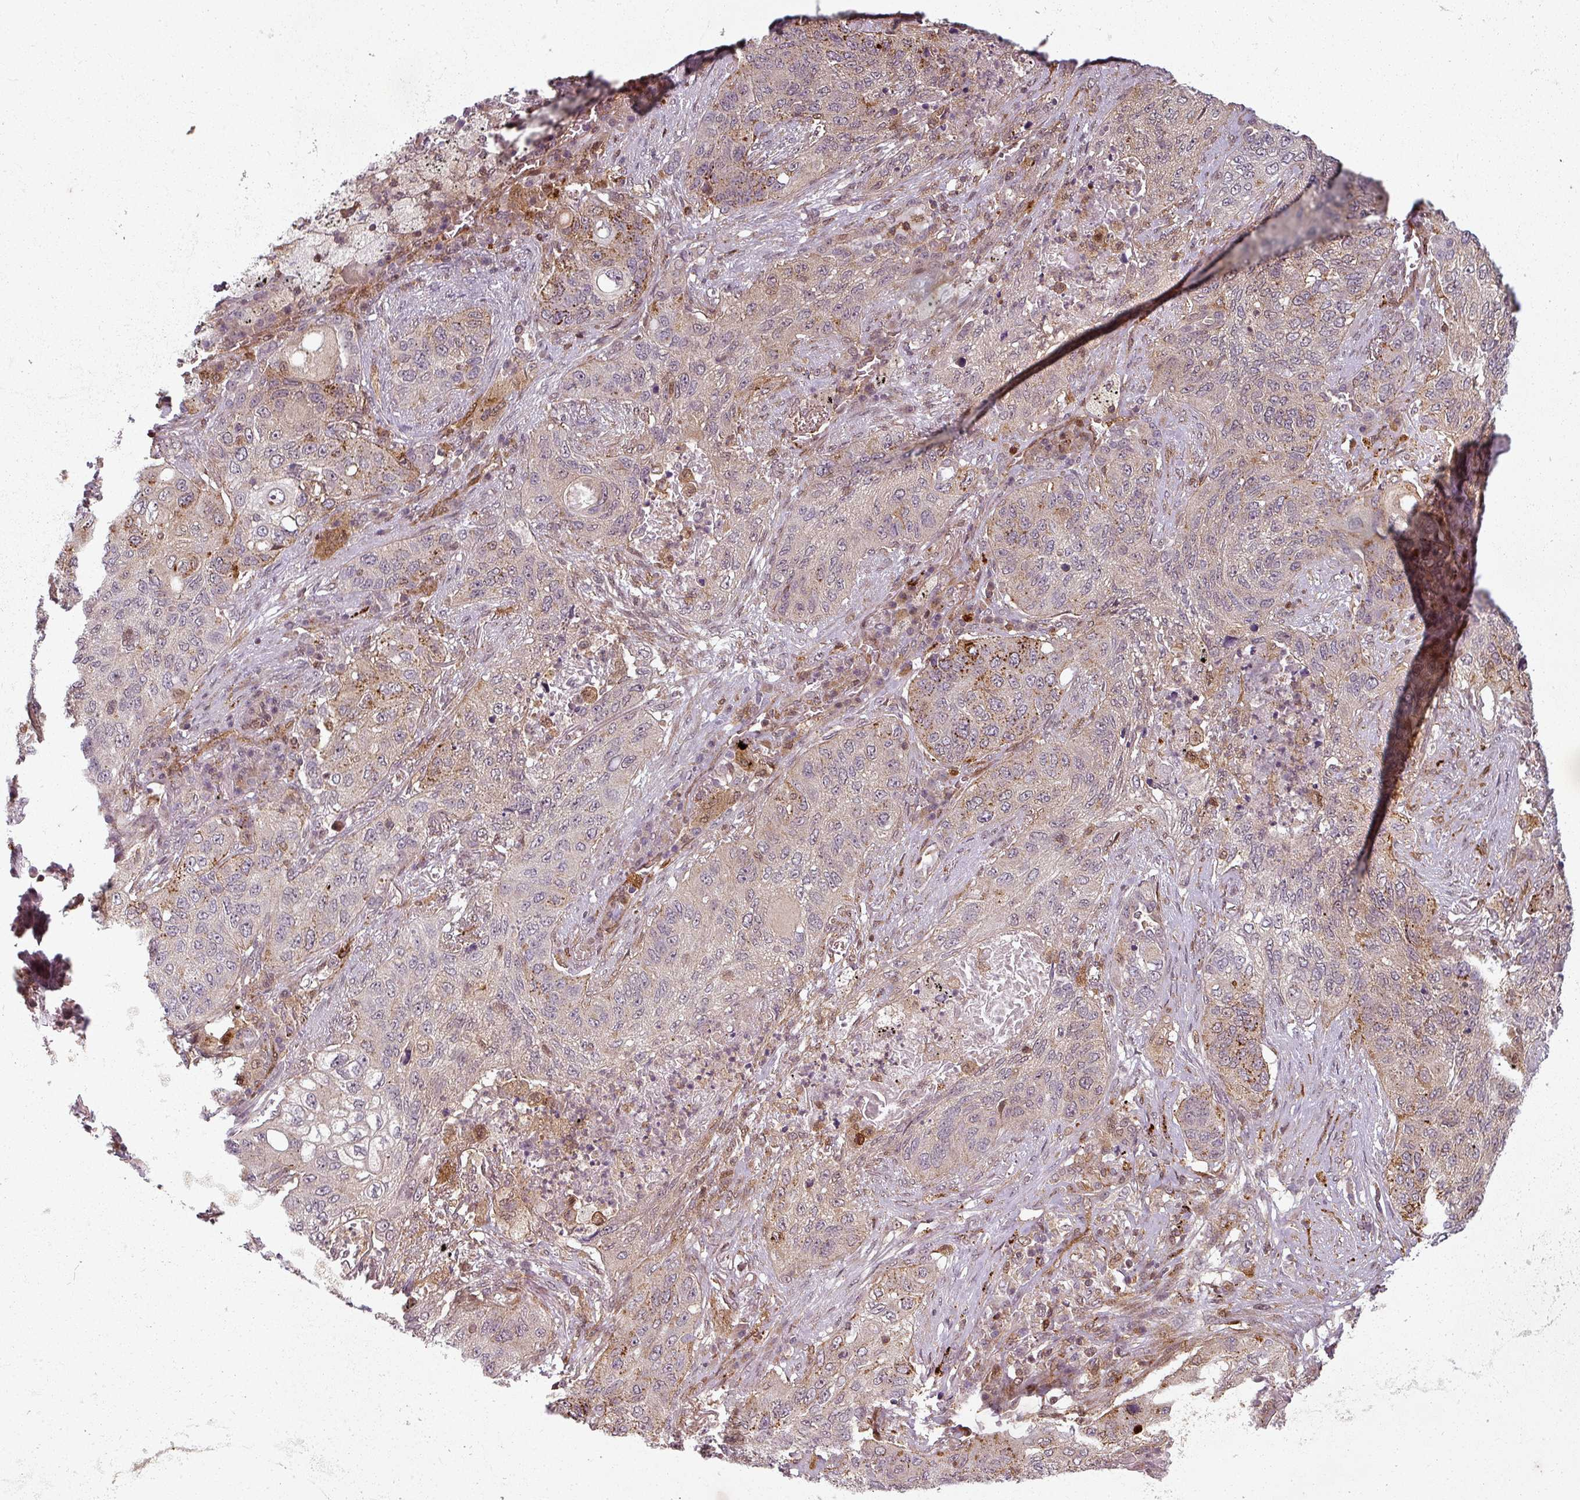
{"staining": {"intensity": "moderate", "quantity": "<25%", "location": "cytoplasmic/membranous"}, "tissue": "lung cancer", "cell_type": "Tumor cells", "image_type": "cancer", "snomed": [{"axis": "morphology", "description": "Squamous cell carcinoma, NOS"}, {"axis": "topography", "description": "Lung"}], "caption": "Protein analysis of lung cancer (squamous cell carcinoma) tissue demonstrates moderate cytoplasmic/membranous expression in about <25% of tumor cells.", "gene": "CLIC1", "patient": {"sex": "female", "age": 63}}